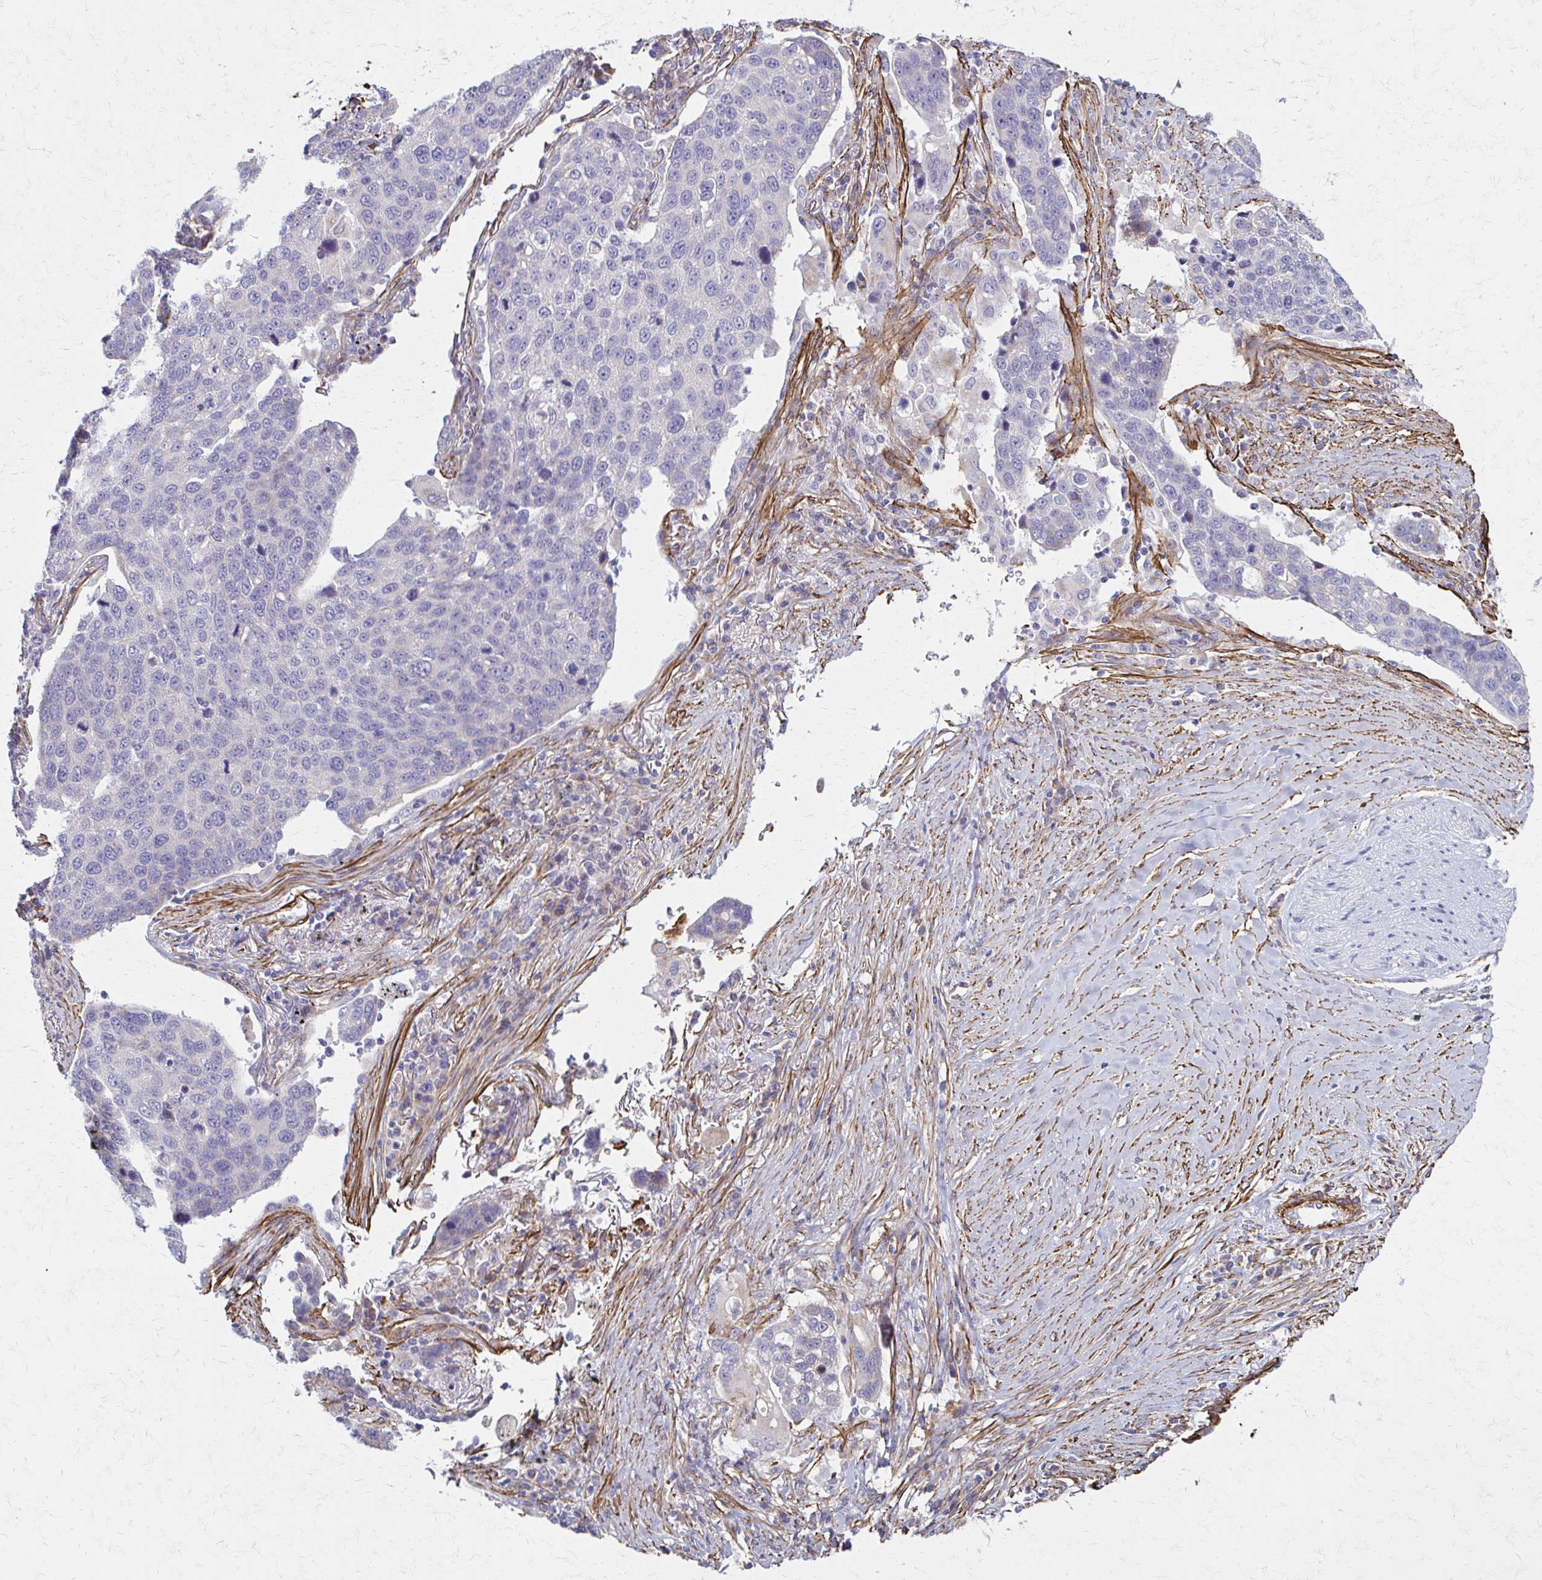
{"staining": {"intensity": "negative", "quantity": "none", "location": "none"}, "tissue": "lung cancer", "cell_type": "Tumor cells", "image_type": "cancer", "snomed": [{"axis": "morphology", "description": "Squamous cell carcinoma, NOS"}, {"axis": "topography", "description": "Lymph node"}, {"axis": "topography", "description": "Lung"}], "caption": "High magnification brightfield microscopy of lung cancer stained with DAB (3,3'-diaminobenzidine) (brown) and counterstained with hematoxylin (blue): tumor cells show no significant expression.", "gene": "TIMMDC1", "patient": {"sex": "male", "age": 61}}